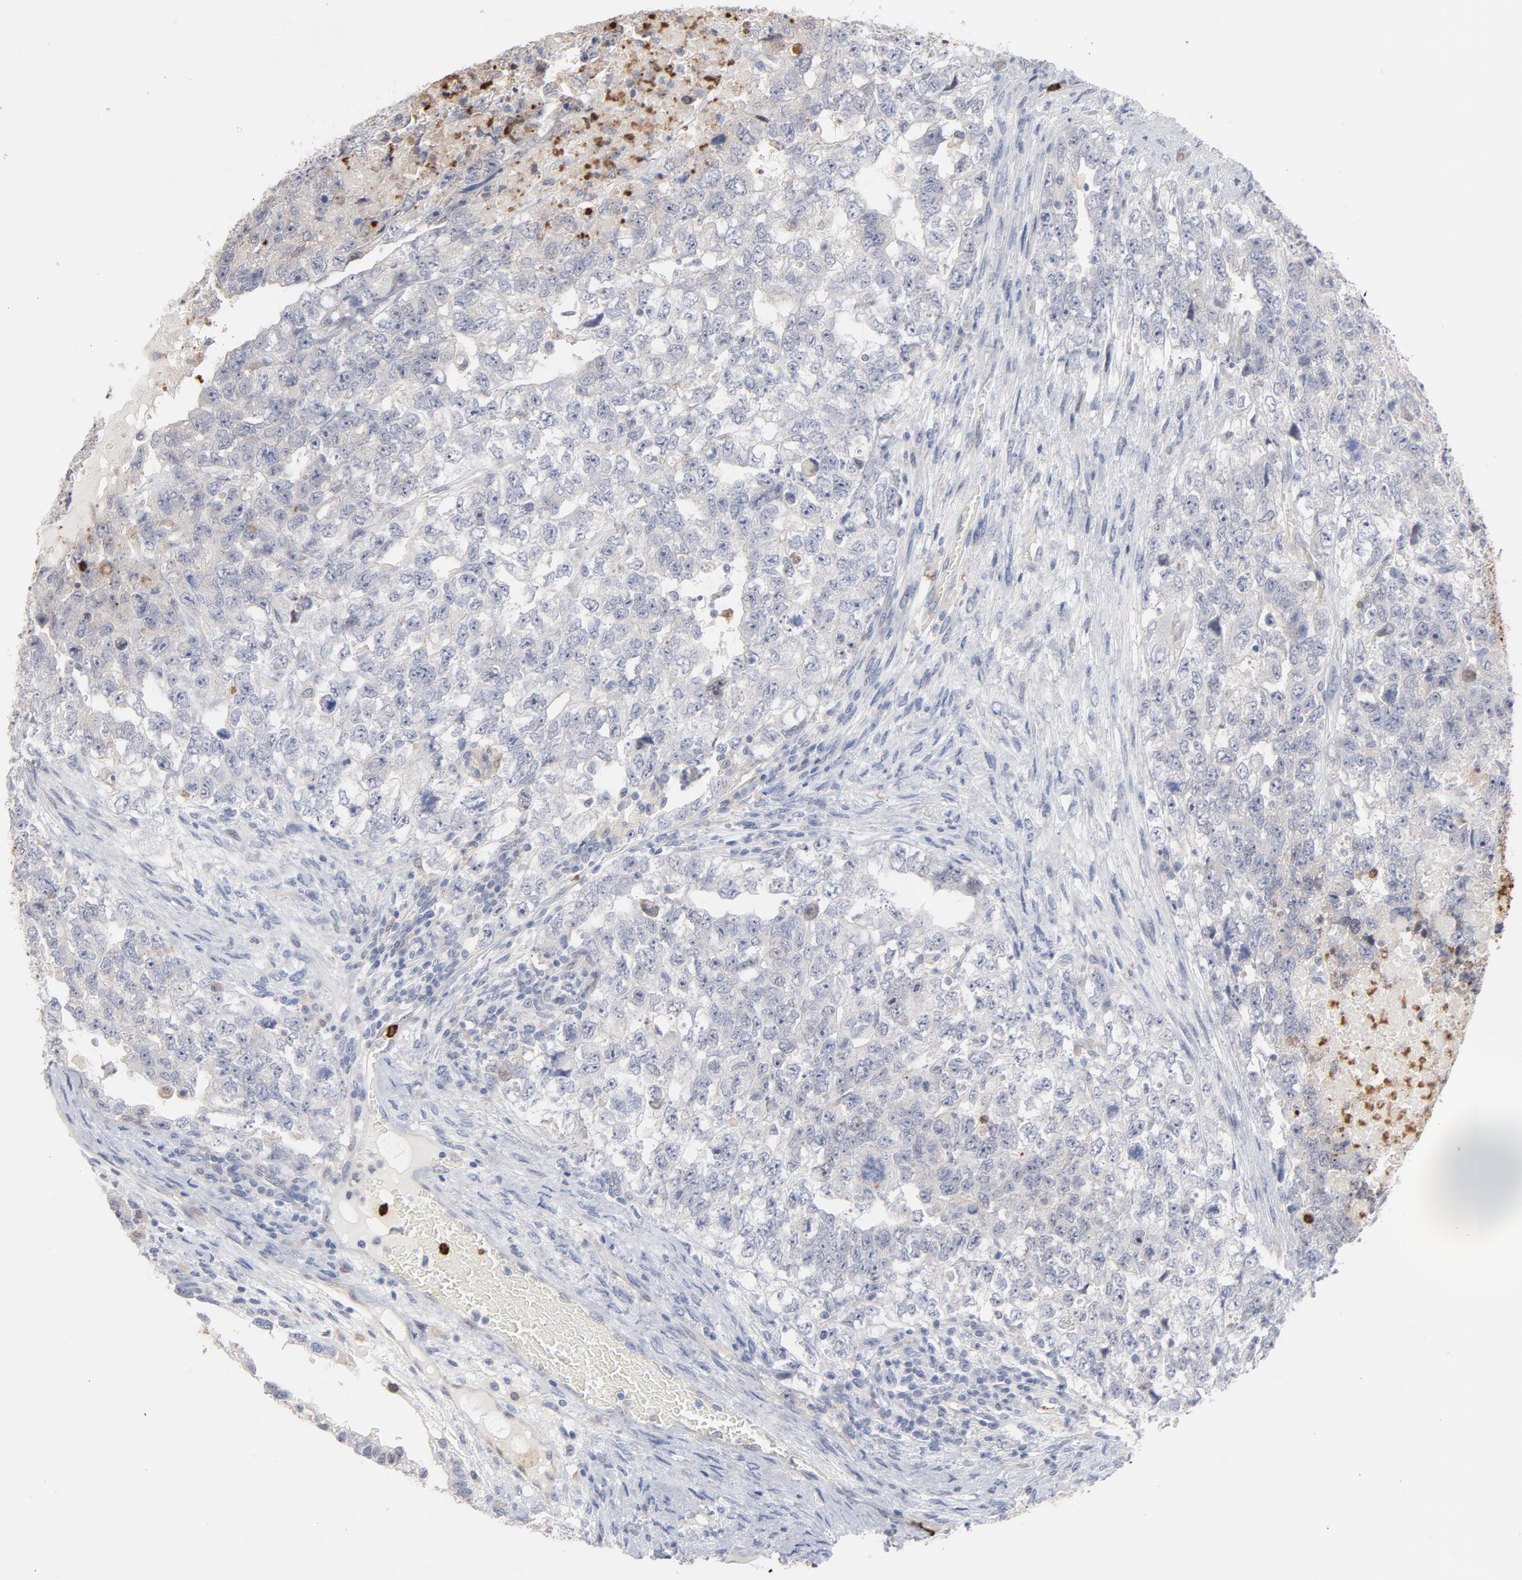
{"staining": {"intensity": "weak", "quantity": "<25%", "location": "cytoplasmic/membranous"}, "tissue": "testis cancer", "cell_type": "Tumor cells", "image_type": "cancer", "snomed": [{"axis": "morphology", "description": "Carcinoma, Embryonal, NOS"}, {"axis": "topography", "description": "Testis"}], "caption": "Tumor cells are negative for protein expression in human testis cancer. (IHC, brightfield microscopy, high magnification).", "gene": "PNMA1", "patient": {"sex": "male", "age": 36}}